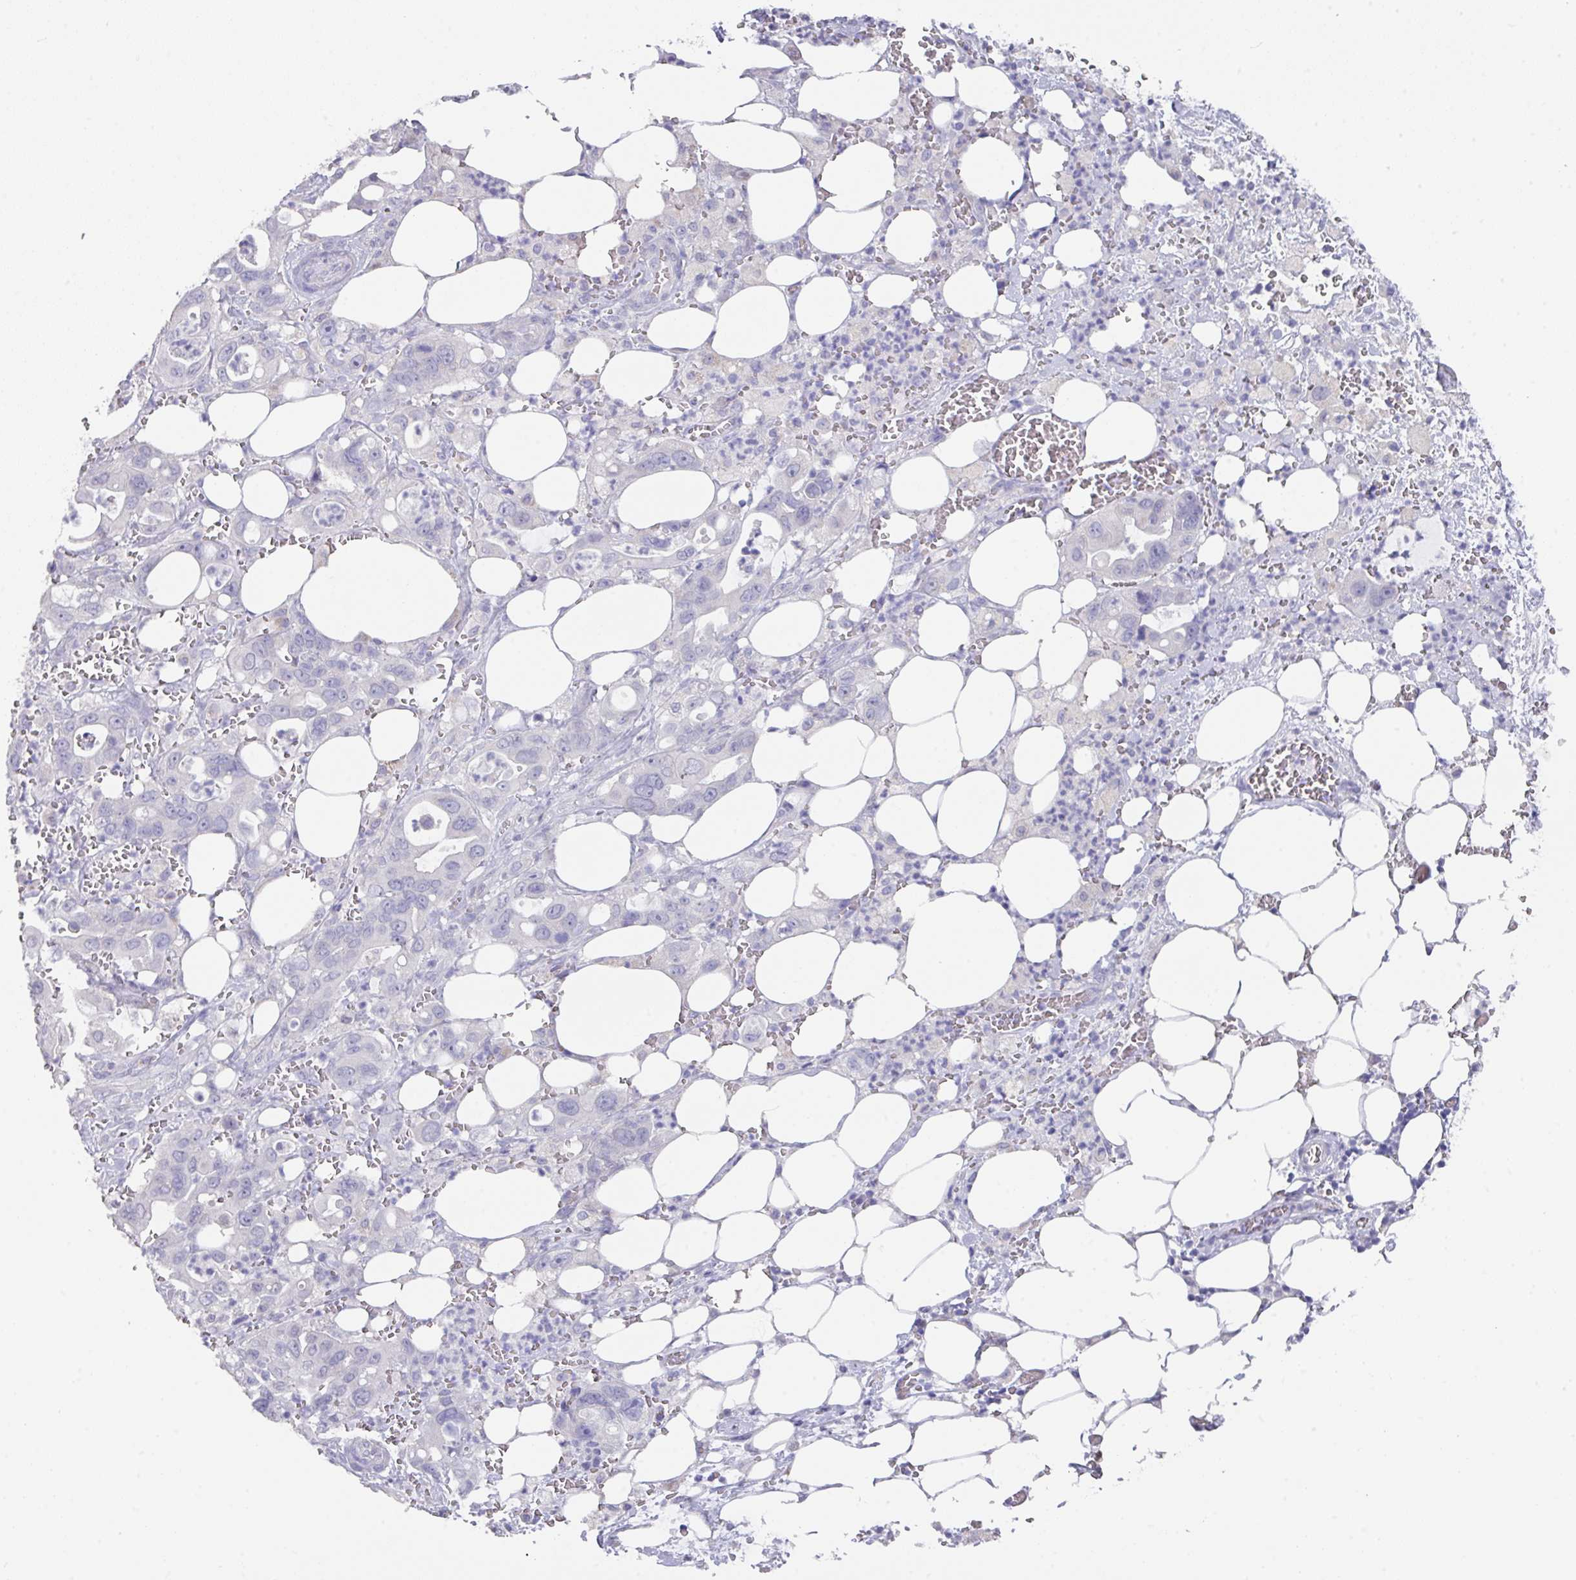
{"staining": {"intensity": "negative", "quantity": "none", "location": "none"}, "tissue": "pancreatic cancer", "cell_type": "Tumor cells", "image_type": "cancer", "snomed": [{"axis": "morphology", "description": "Adenocarcinoma, NOS"}, {"axis": "topography", "description": "Pancreas"}], "caption": "Pancreatic adenocarcinoma stained for a protein using immunohistochemistry exhibits no expression tumor cells.", "gene": "DAZL", "patient": {"sex": "male", "age": 61}}